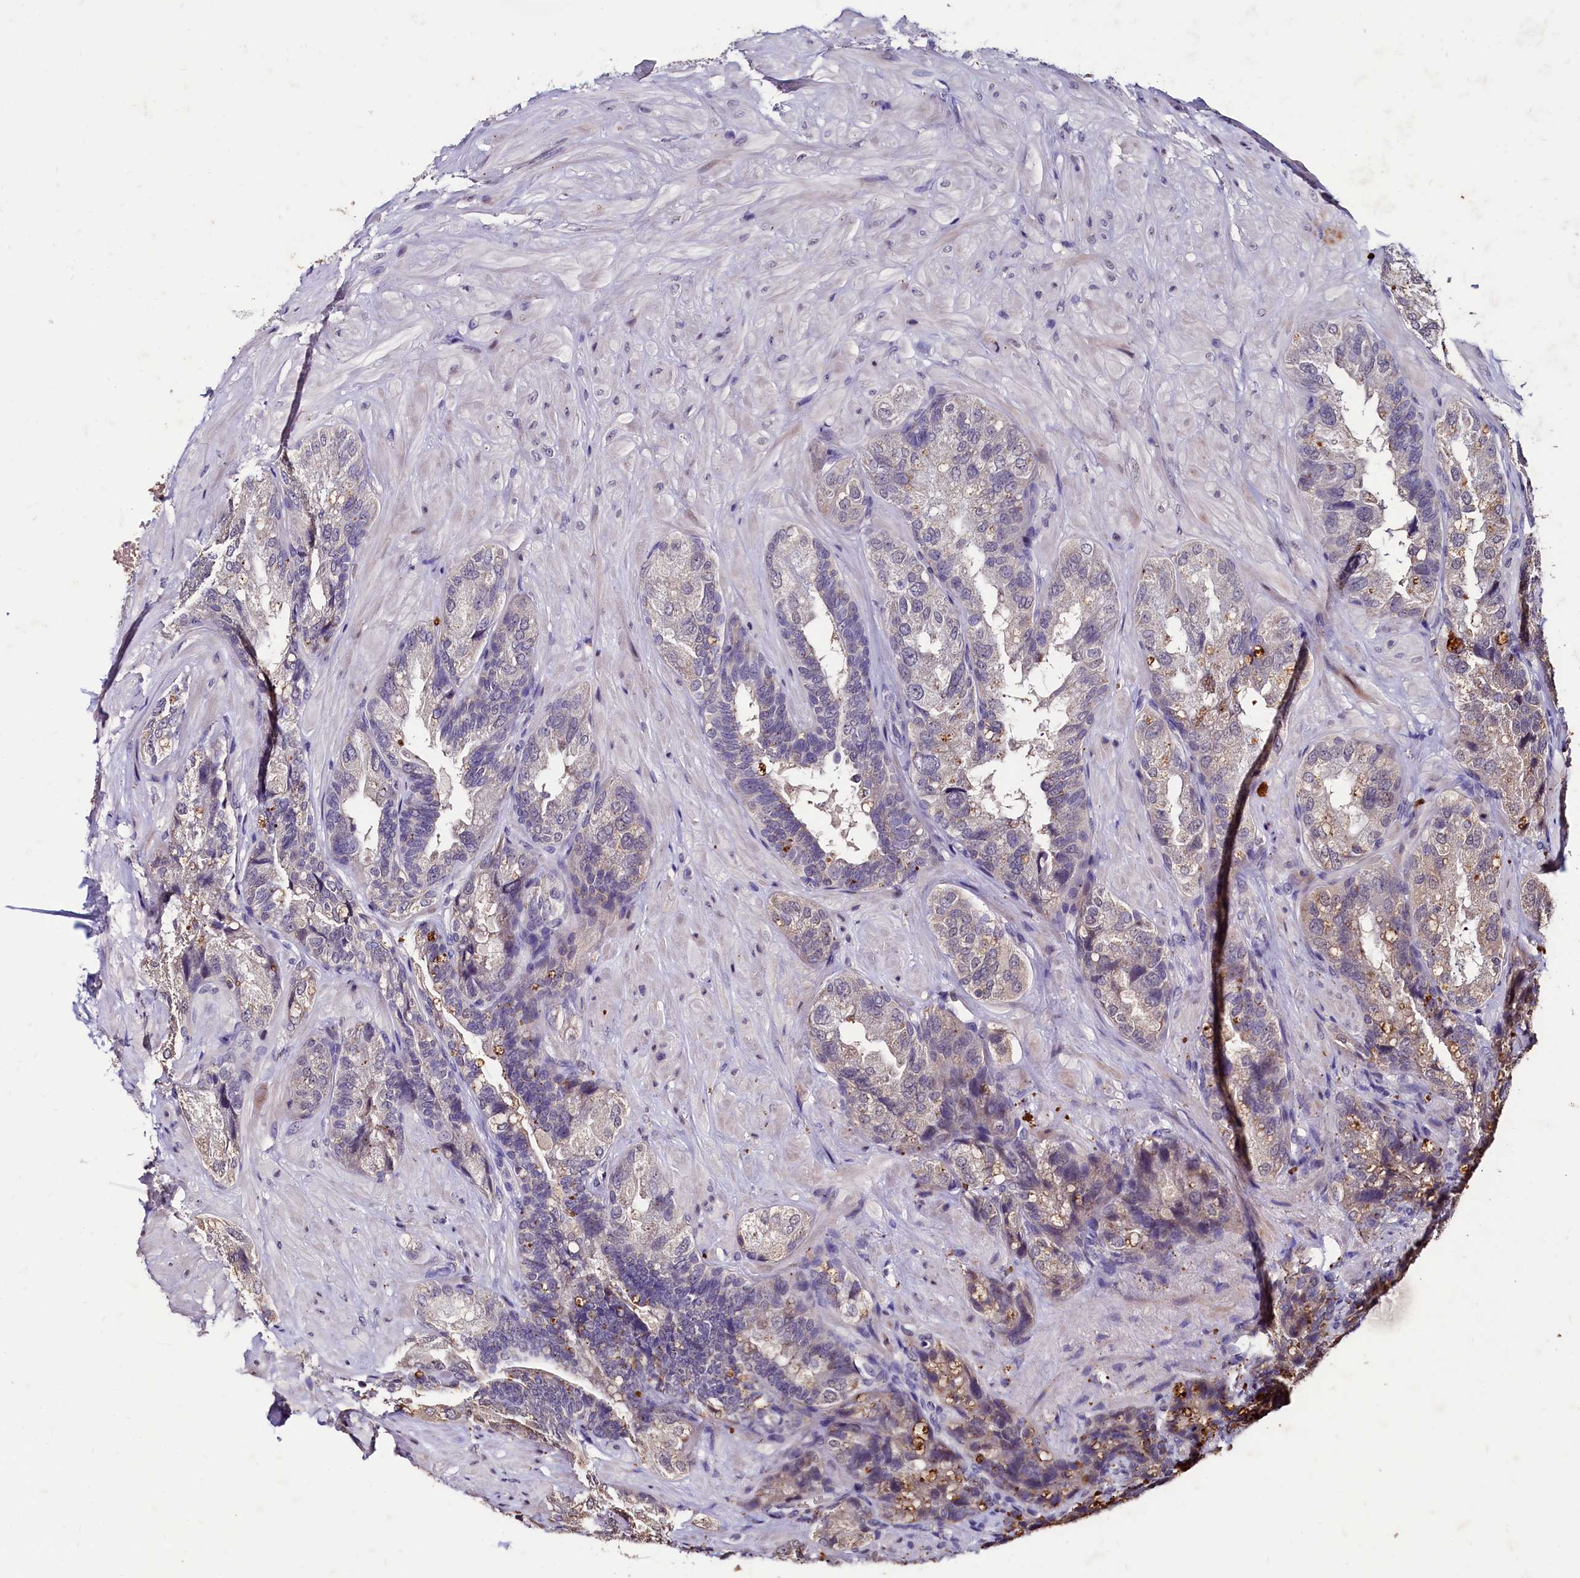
{"staining": {"intensity": "moderate", "quantity": "<25%", "location": "cytoplasmic/membranous,nuclear"}, "tissue": "seminal vesicle", "cell_type": "Glandular cells", "image_type": "normal", "snomed": [{"axis": "morphology", "description": "Normal tissue, NOS"}, {"axis": "topography", "description": "Prostate and seminal vesicle, NOS"}, {"axis": "topography", "description": "Prostate"}, {"axis": "topography", "description": "Seminal veicle"}], "caption": "Seminal vesicle stained with a brown dye demonstrates moderate cytoplasmic/membranous,nuclear positive staining in approximately <25% of glandular cells.", "gene": "CSTPP1", "patient": {"sex": "male", "age": 67}}